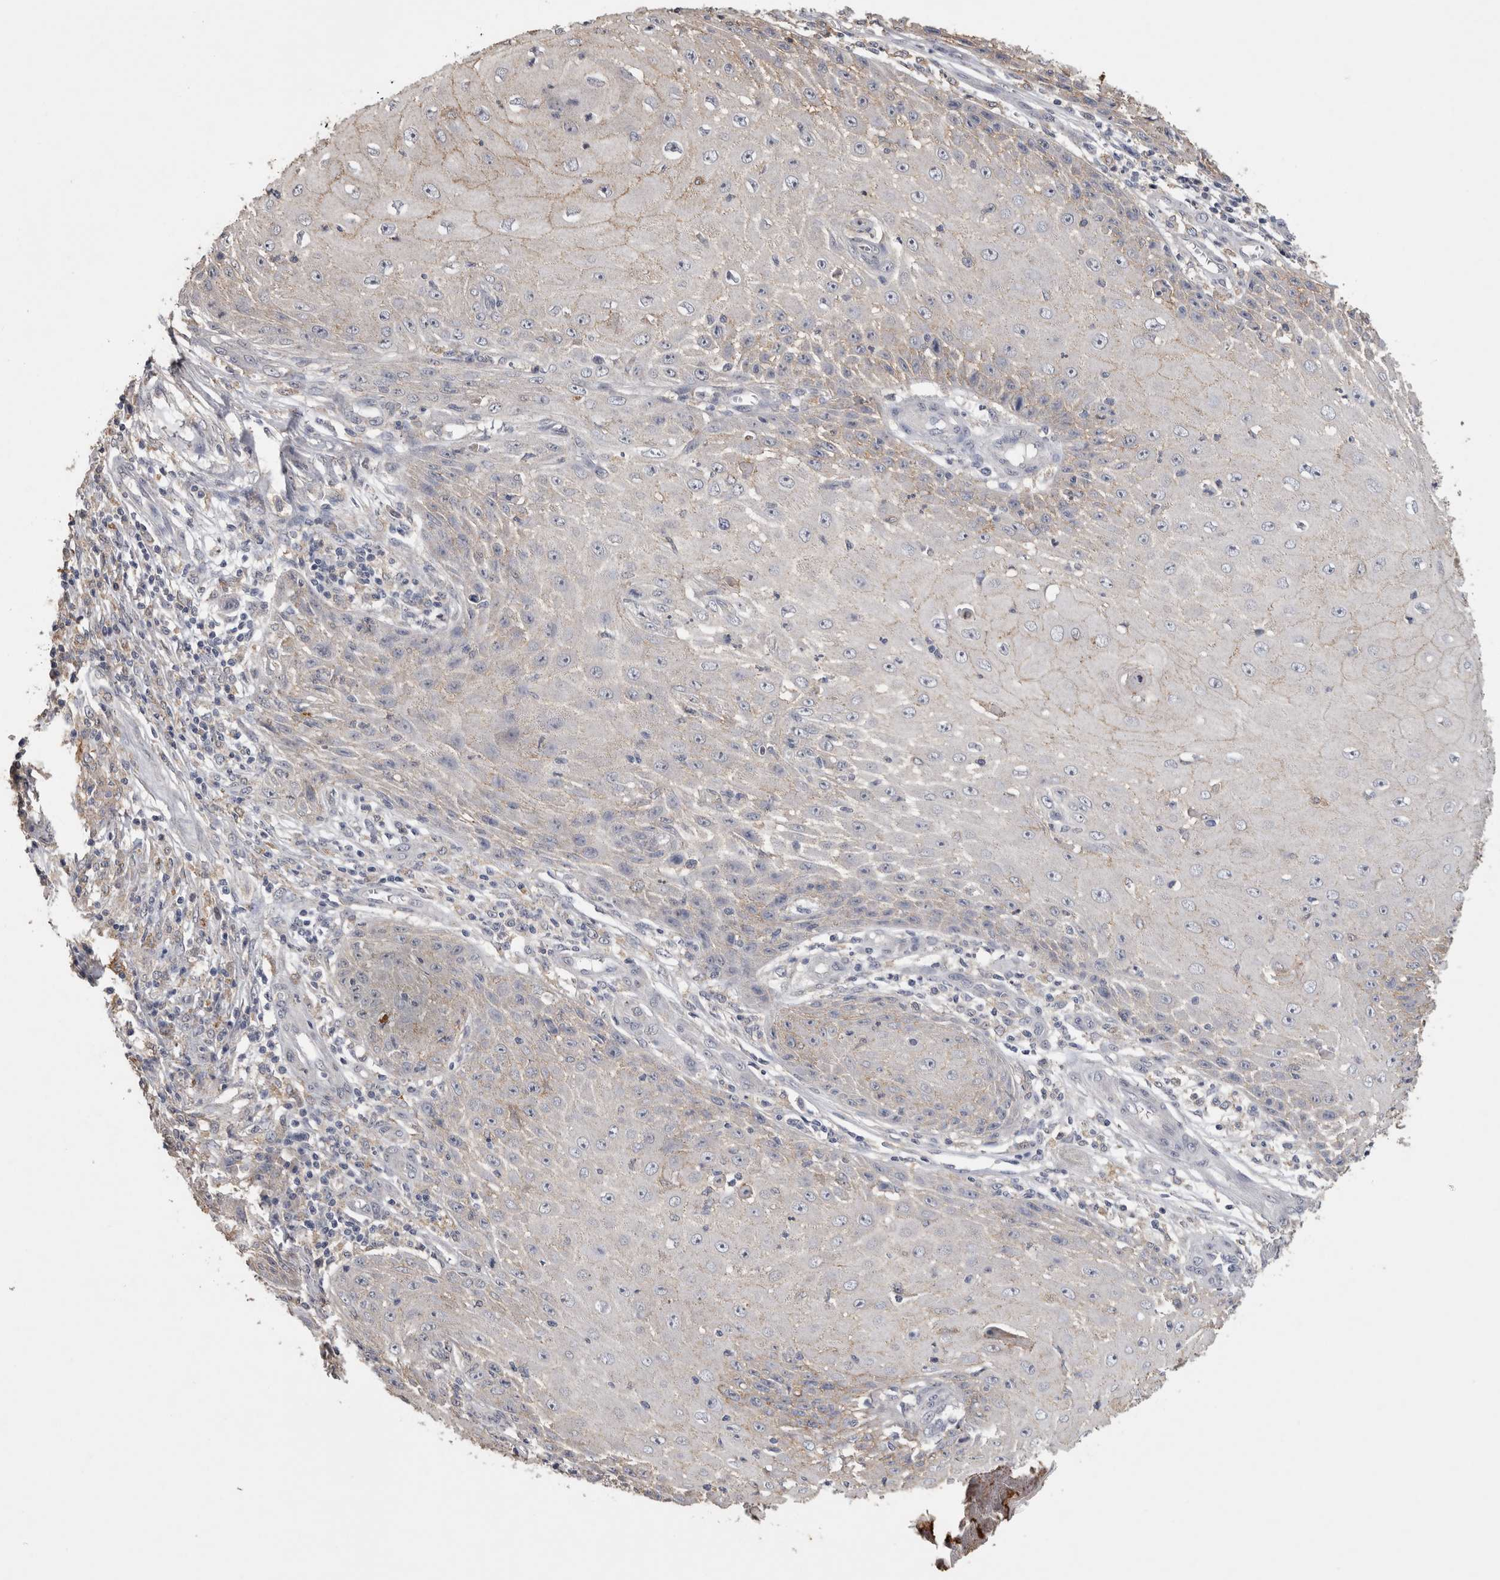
{"staining": {"intensity": "weak", "quantity": "<25%", "location": "cytoplasmic/membranous"}, "tissue": "skin cancer", "cell_type": "Tumor cells", "image_type": "cancer", "snomed": [{"axis": "morphology", "description": "Squamous cell carcinoma, NOS"}, {"axis": "topography", "description": "Skin"}], "caption": "Immunohistochemistry of squamous cell carcinoma (skin) displays no positivity in tumor cells. The staining is performed using DAB (3,3'-diaminobenzidine) brown chromogen with nuclei counter-stained in using hematoxylin.", "gene": "CNTFR", "patient": {"sex": "female", "age": 73}}